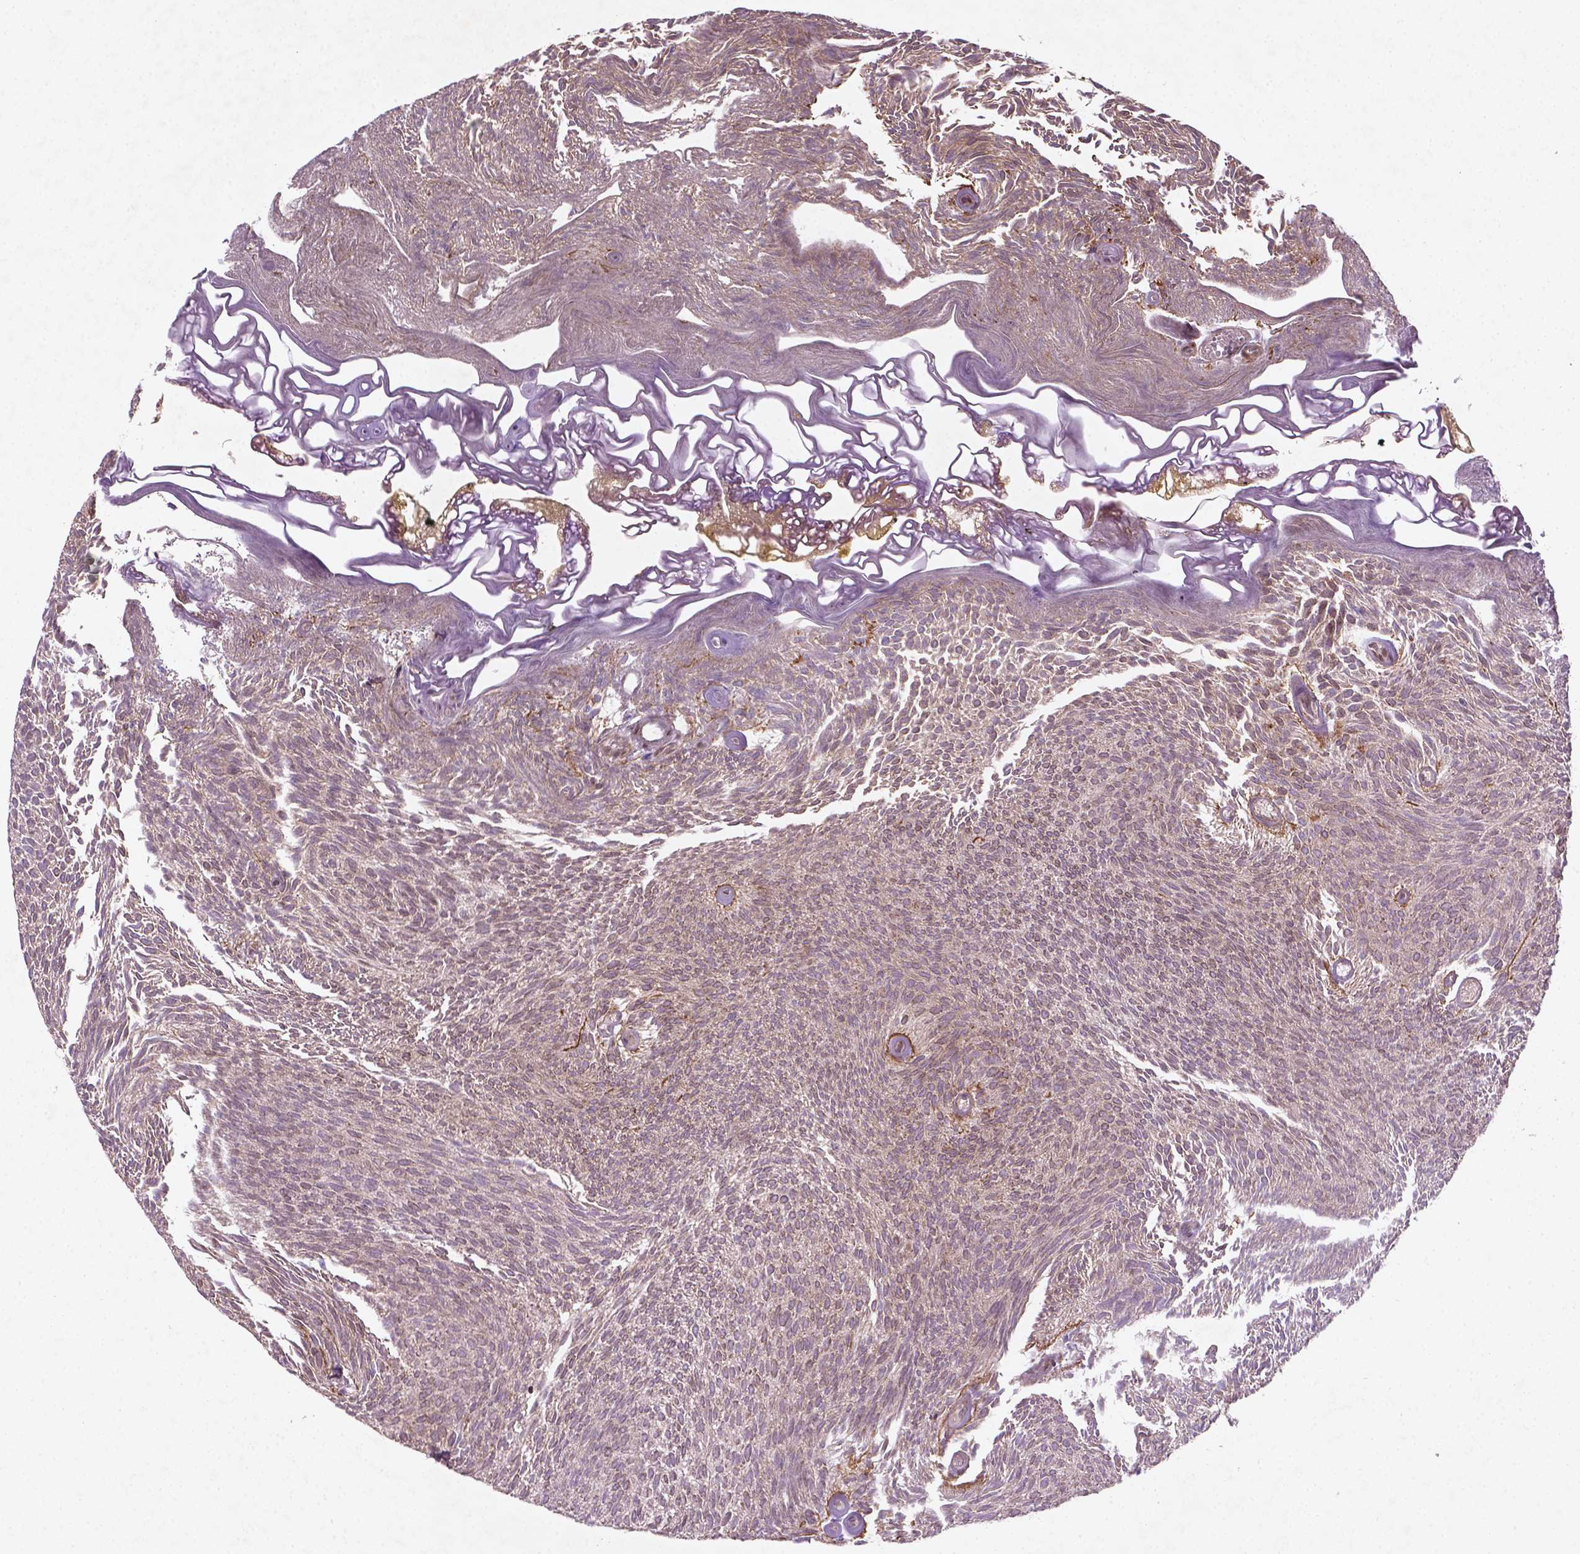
{"staining": {"intensity": "weak", "quantity": "25%-75%", "location": "cytoplasmic/membranous"}, "tissue": "urothelial cancer", "cell_type": "Tumor cells", "image_type": "cancer", "snomed": [{"axis": "morphology", "description": "Urothelial carcinoma, Low grade"}, {"axis": "topography", "description": "Urinary bladder"}], "caption": "Immunohistochemical staining of human urothelial cancer demonstrates low levels of weak cytoplasmic/membranous protein staining in about 25%-75% of tumor cells. The staining was performed using DAB to visualize the protein expression in brown, while the nuclei were stained in blue with hematoxylin (Magnification: 20x).", "gene": "TCHP", "patient": {"sex": "male", "age": 77}}